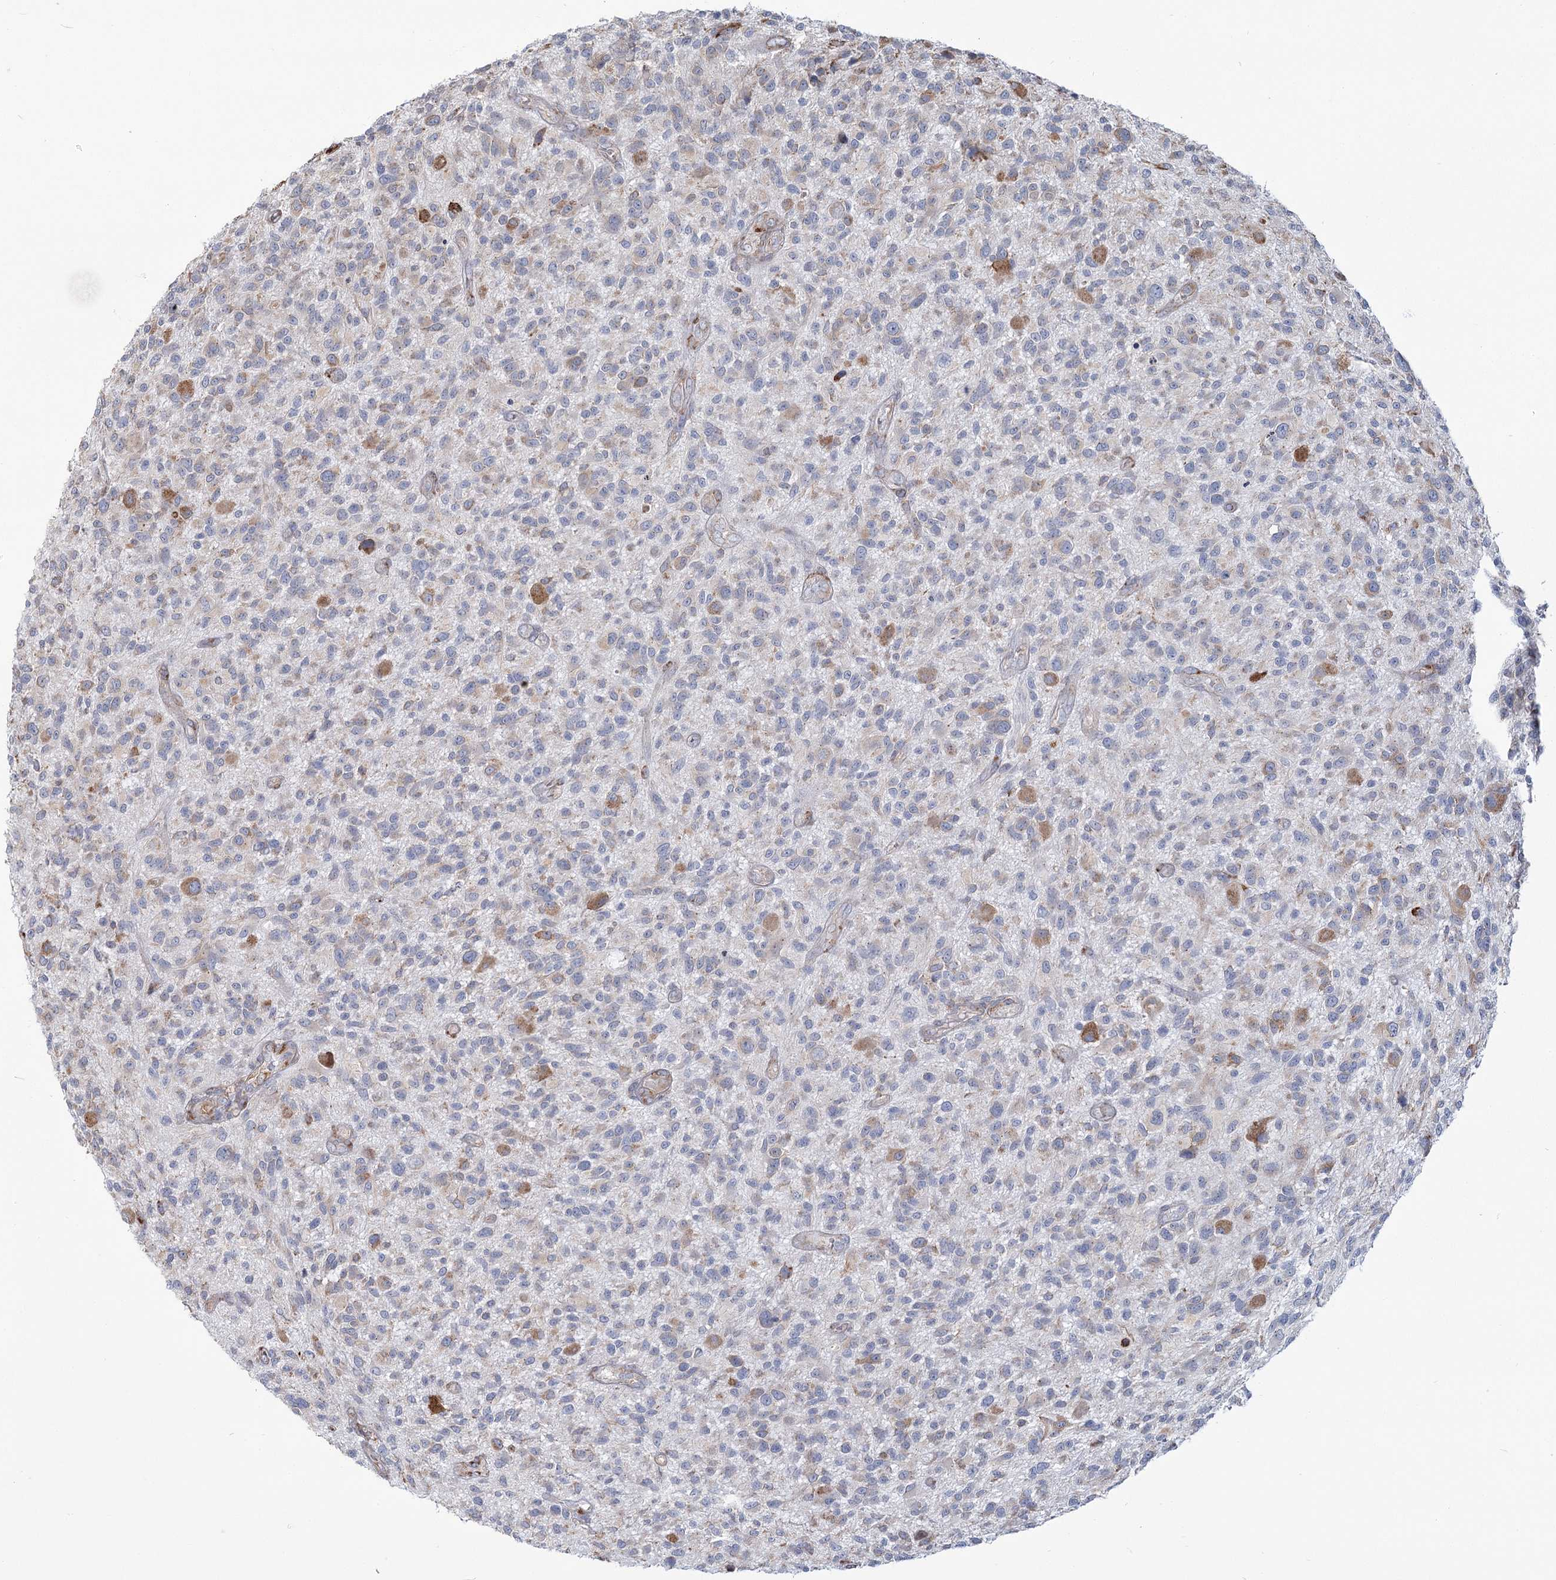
{"staining": {"intensity": "moderate", "quantity": "<25%", "location": "cytoplasmic/membranous"}, "tissue": "glioma", "cell_type": "Tumor cells", "image_type": "cancer", "snomed": [{"axis": "morphology", "description": "Glioma, malignant, High grade"}, {"axis": "topography", "description": "Brain"}], "caption": "IHC photomicrograph of neoplastic tissue: high-grade glioma (malignant) stained using immunohistochemistry (IHC) displays low levels of moderate protein expression localized specifically in the cytoplasmic/membranous of tumor cells, appearing as a cytoplasmic/membranous brown color.", "gene": "ZCCHC9", "patient": {"sex": "male", "age": 47}}